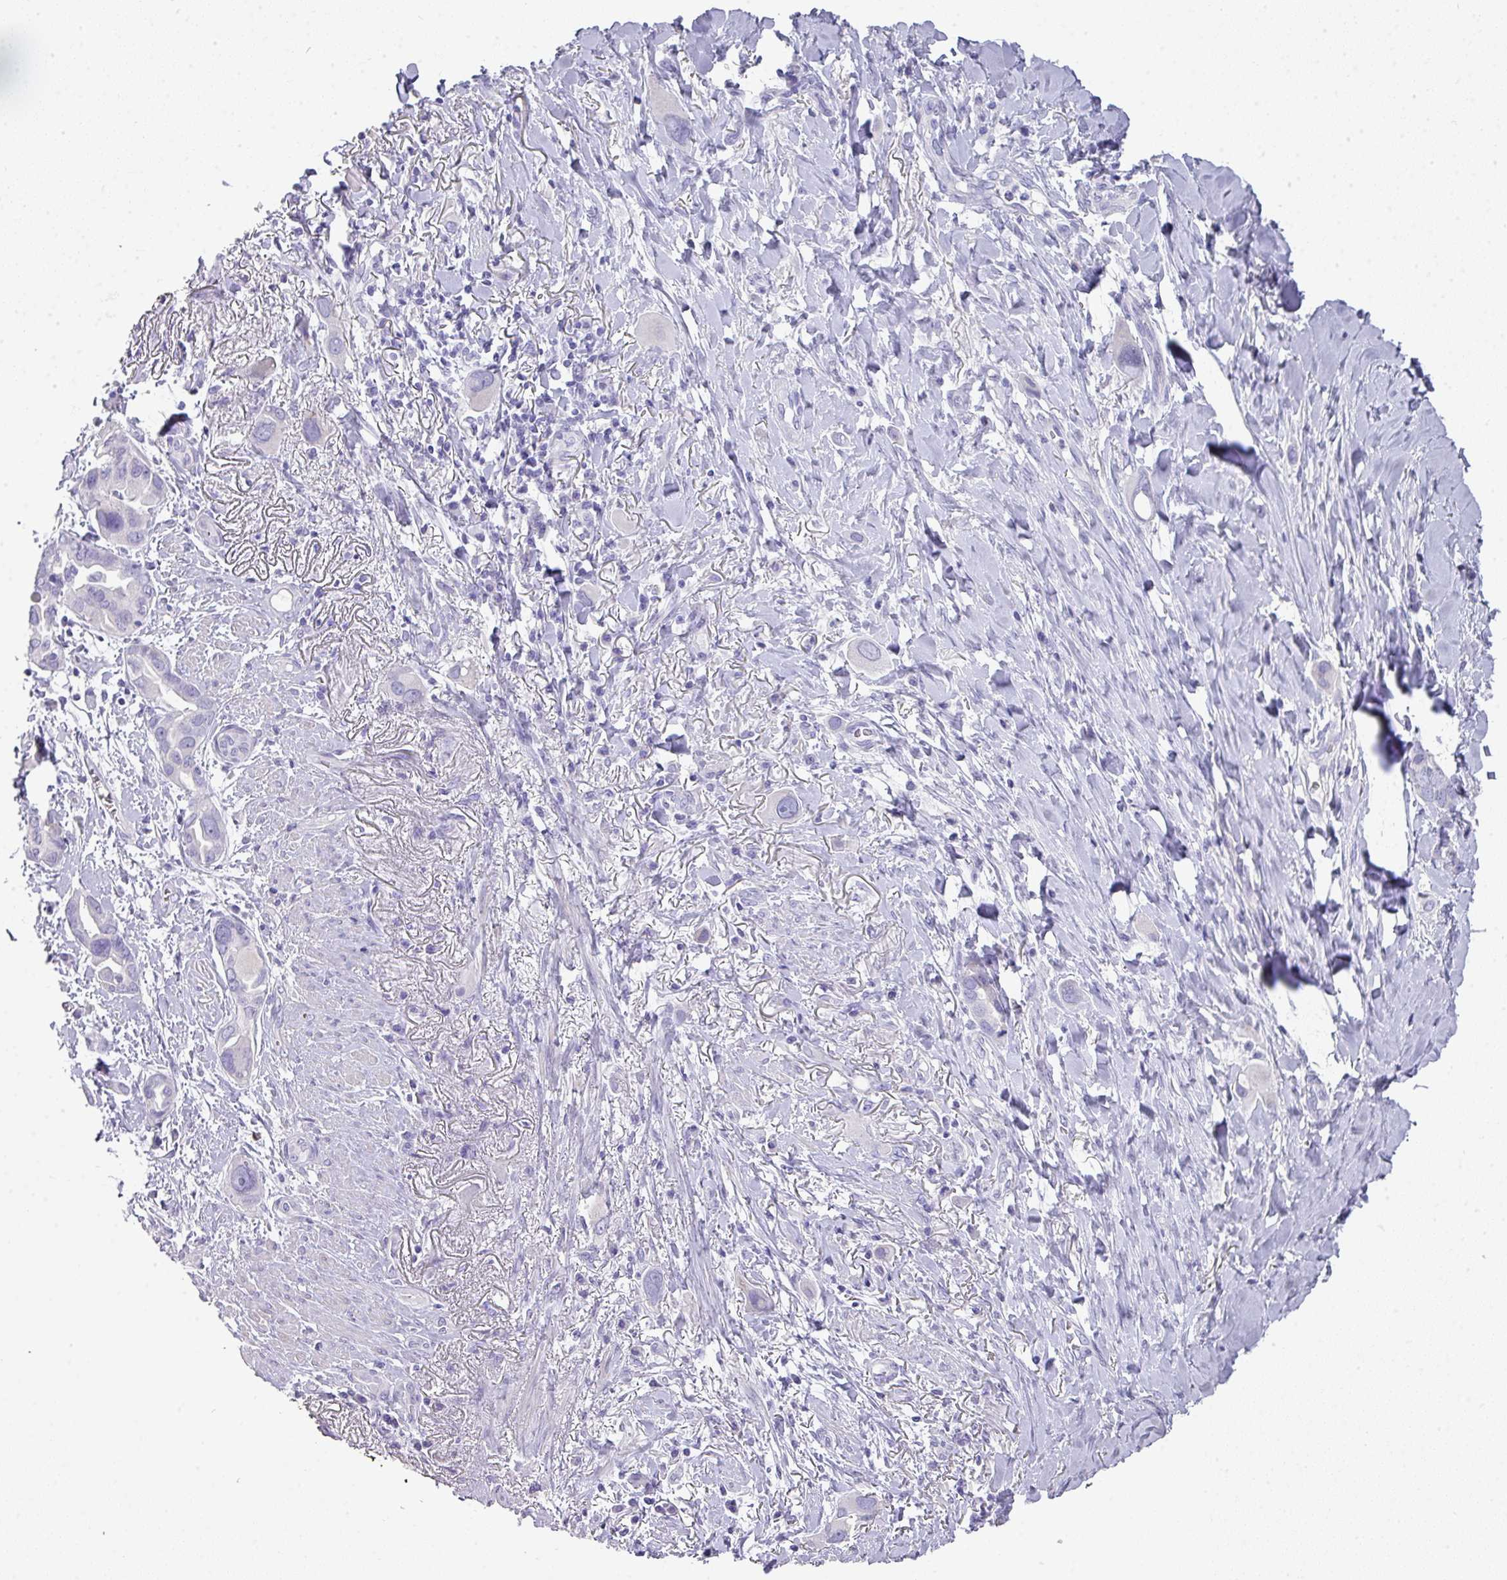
{"staining": {"intensity": "negative", "quantity": "none", "location": "none"}, "tissue": "lung cancer", "cell_type": "Tumor cells", "image_type": "cancer", "snomed": [{"axis": "morphology", "description": "Adenocarcinoma, NOS"}, {"axis": "topography", "description": "Lung"}], "caption": "Tumor cells show no significant protein expression in adenocarcinoma (lung).", "gene": "GLI4", "patient": {"sex": "male", "age": 76}}